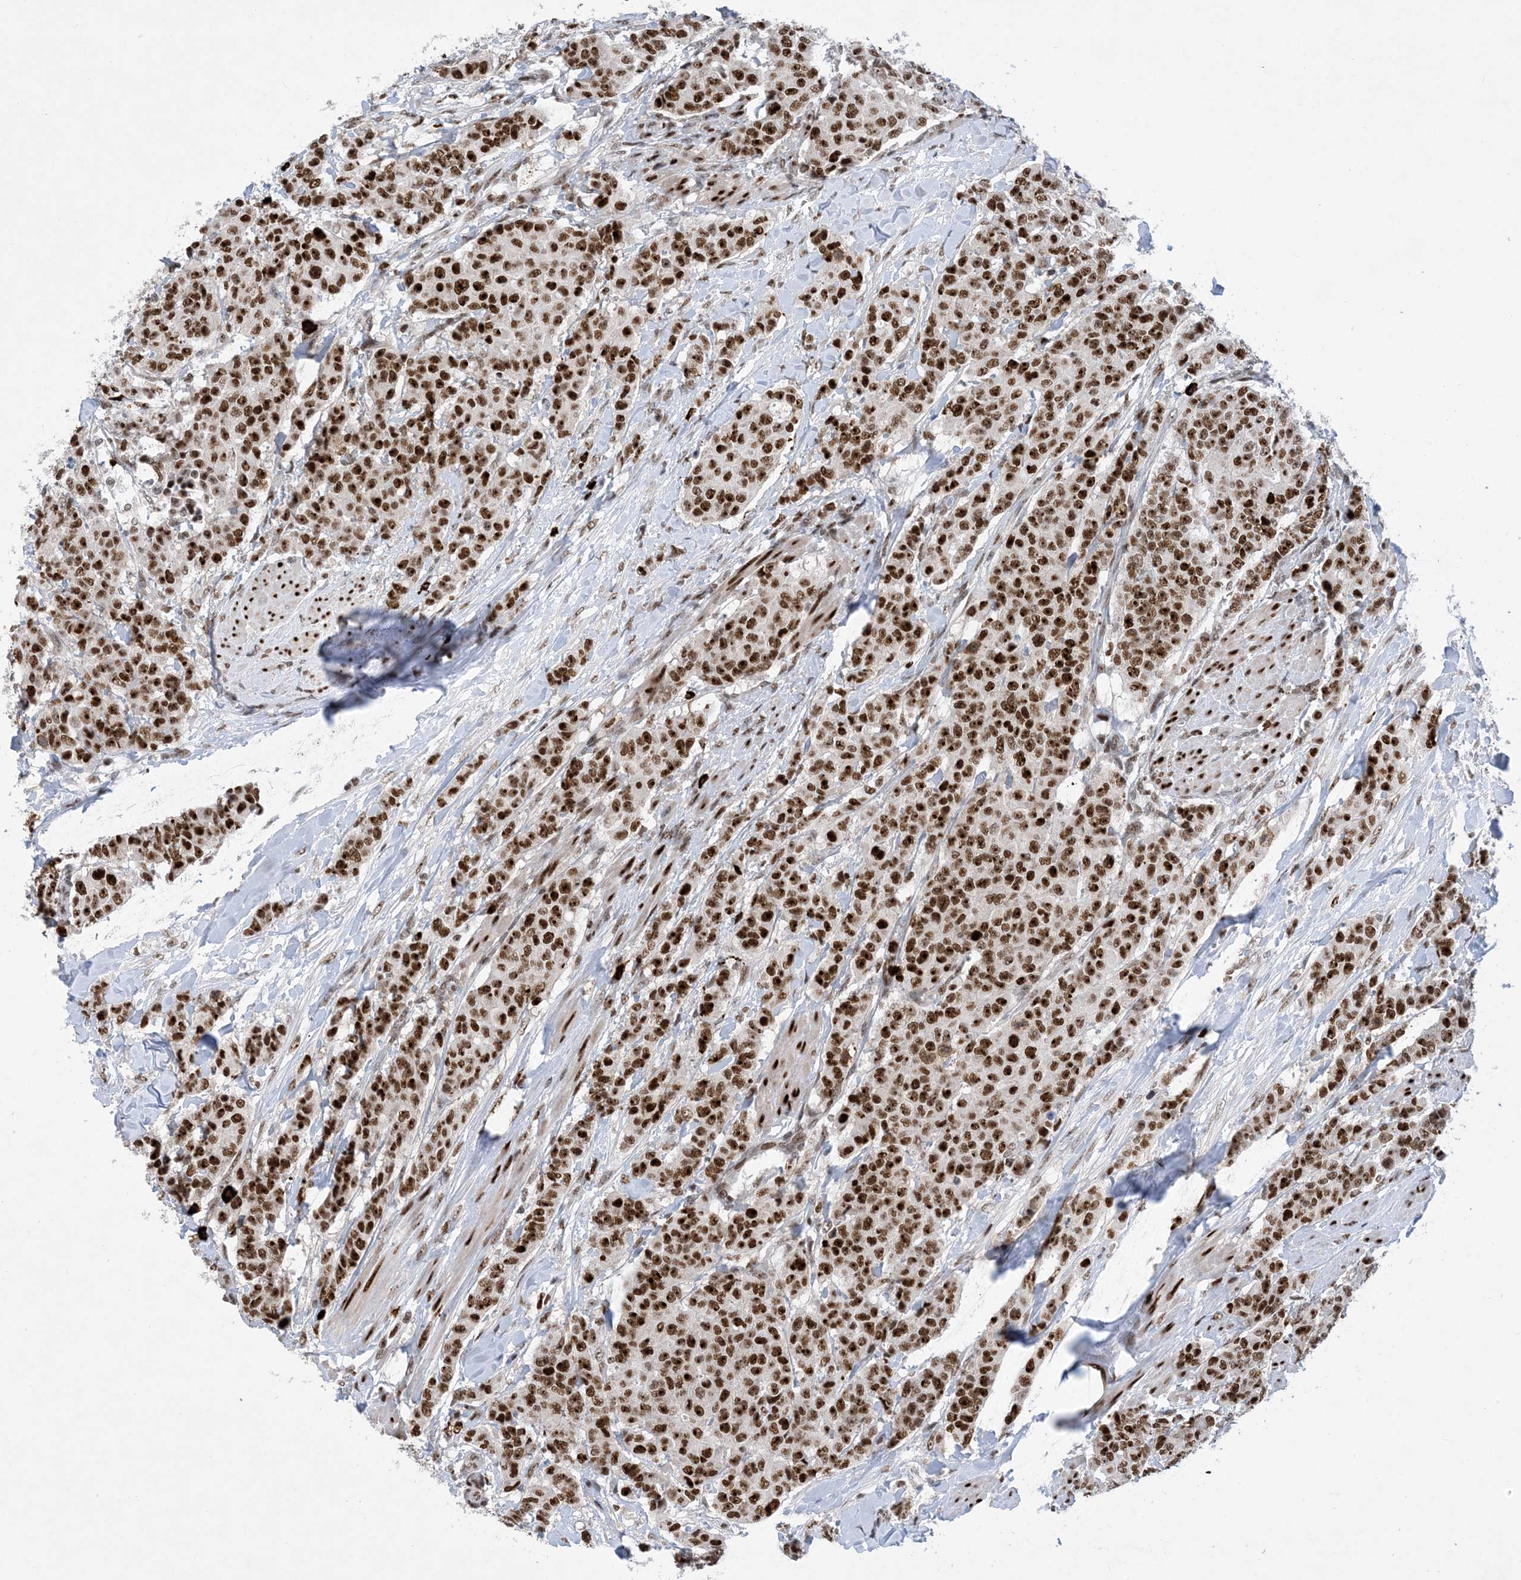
{"staining": {"intensity": "strong", "quantity": ">75%", "location": "nuclear"}, "tissue": "breast cancer", "cell_type": "Tumor cells", "image_type": "cancer", "snomed": [{"axis": "morphology", "description": "Duct carcinoma"}, {"axis": "topography", "description": "Breast"}], "caption": "This image exhibits breast cancer (invasive ductal carcinoma) stained with immunohistochemistry to label a protein in brown. The nuclear of tumor cells show strong positivity for the protein. Nuclei are counter-stained blue.", "gene": "TSPYL1", "patient": {"sex": "female", "age": 40}}